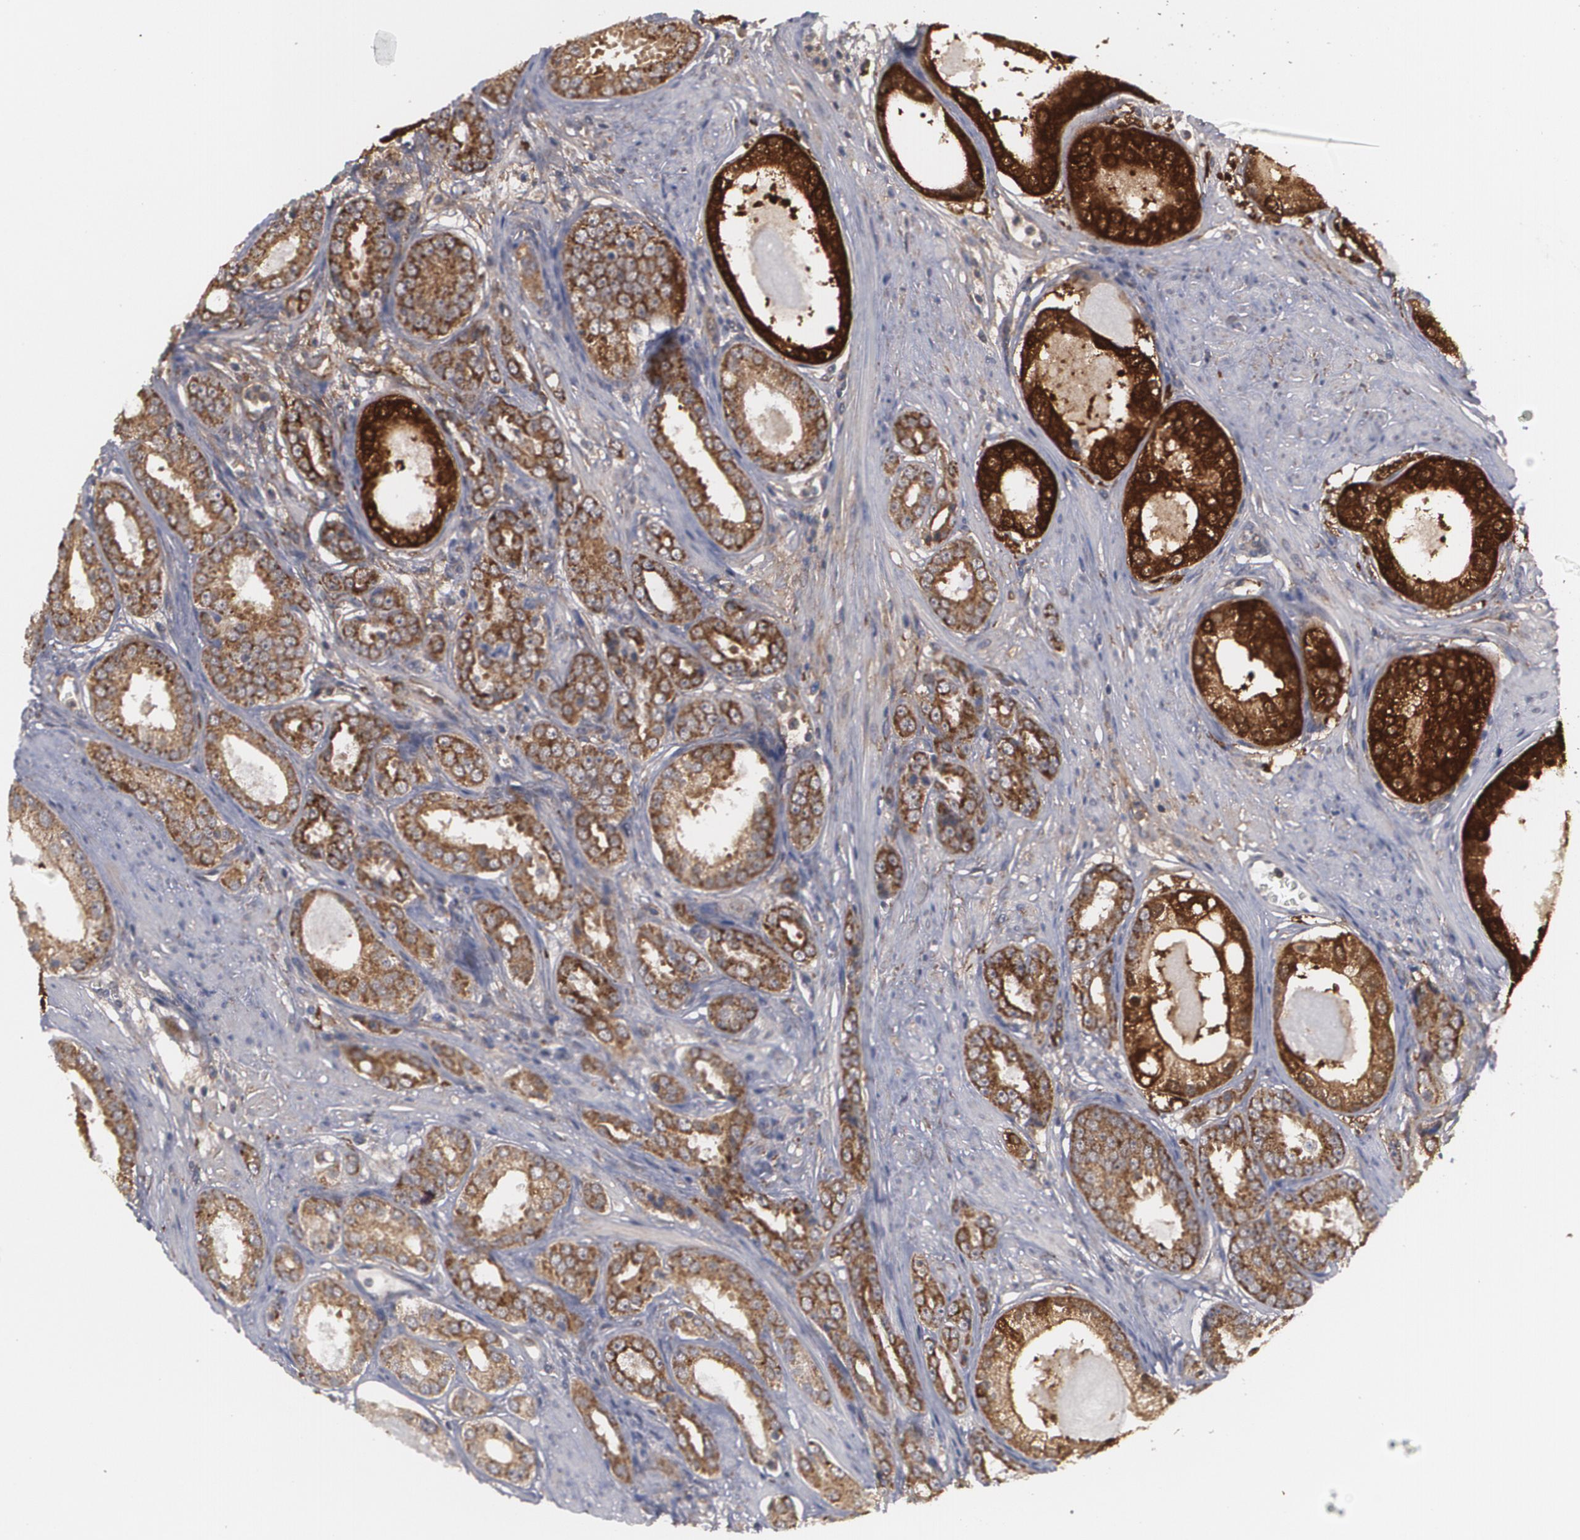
{"staining": {"intensity": "moderate", "quantity": ">75%", "location": "cytoplasmic/membranous"}, "tissue": "prostate cancer", "cell_type": "Tumor cells", "image_type": "cancer", "snomed": [{"axis": "morphology", "description": "Adenocarcinoma, Medium grade"}, {"axis": "topography", "description": "Prostate"}], "caption": "Protein staining of prostate cancer tissue demonstrates moderate cytoplasmic/membranous positivity in approximately >75% of tumor cells. (DAB (3,3'-diaminobenzidine) = brown stain, brightfield microscopy at high magnification).", "gene": "BMP6", "patient": {"sex": "male", "age": 53}}